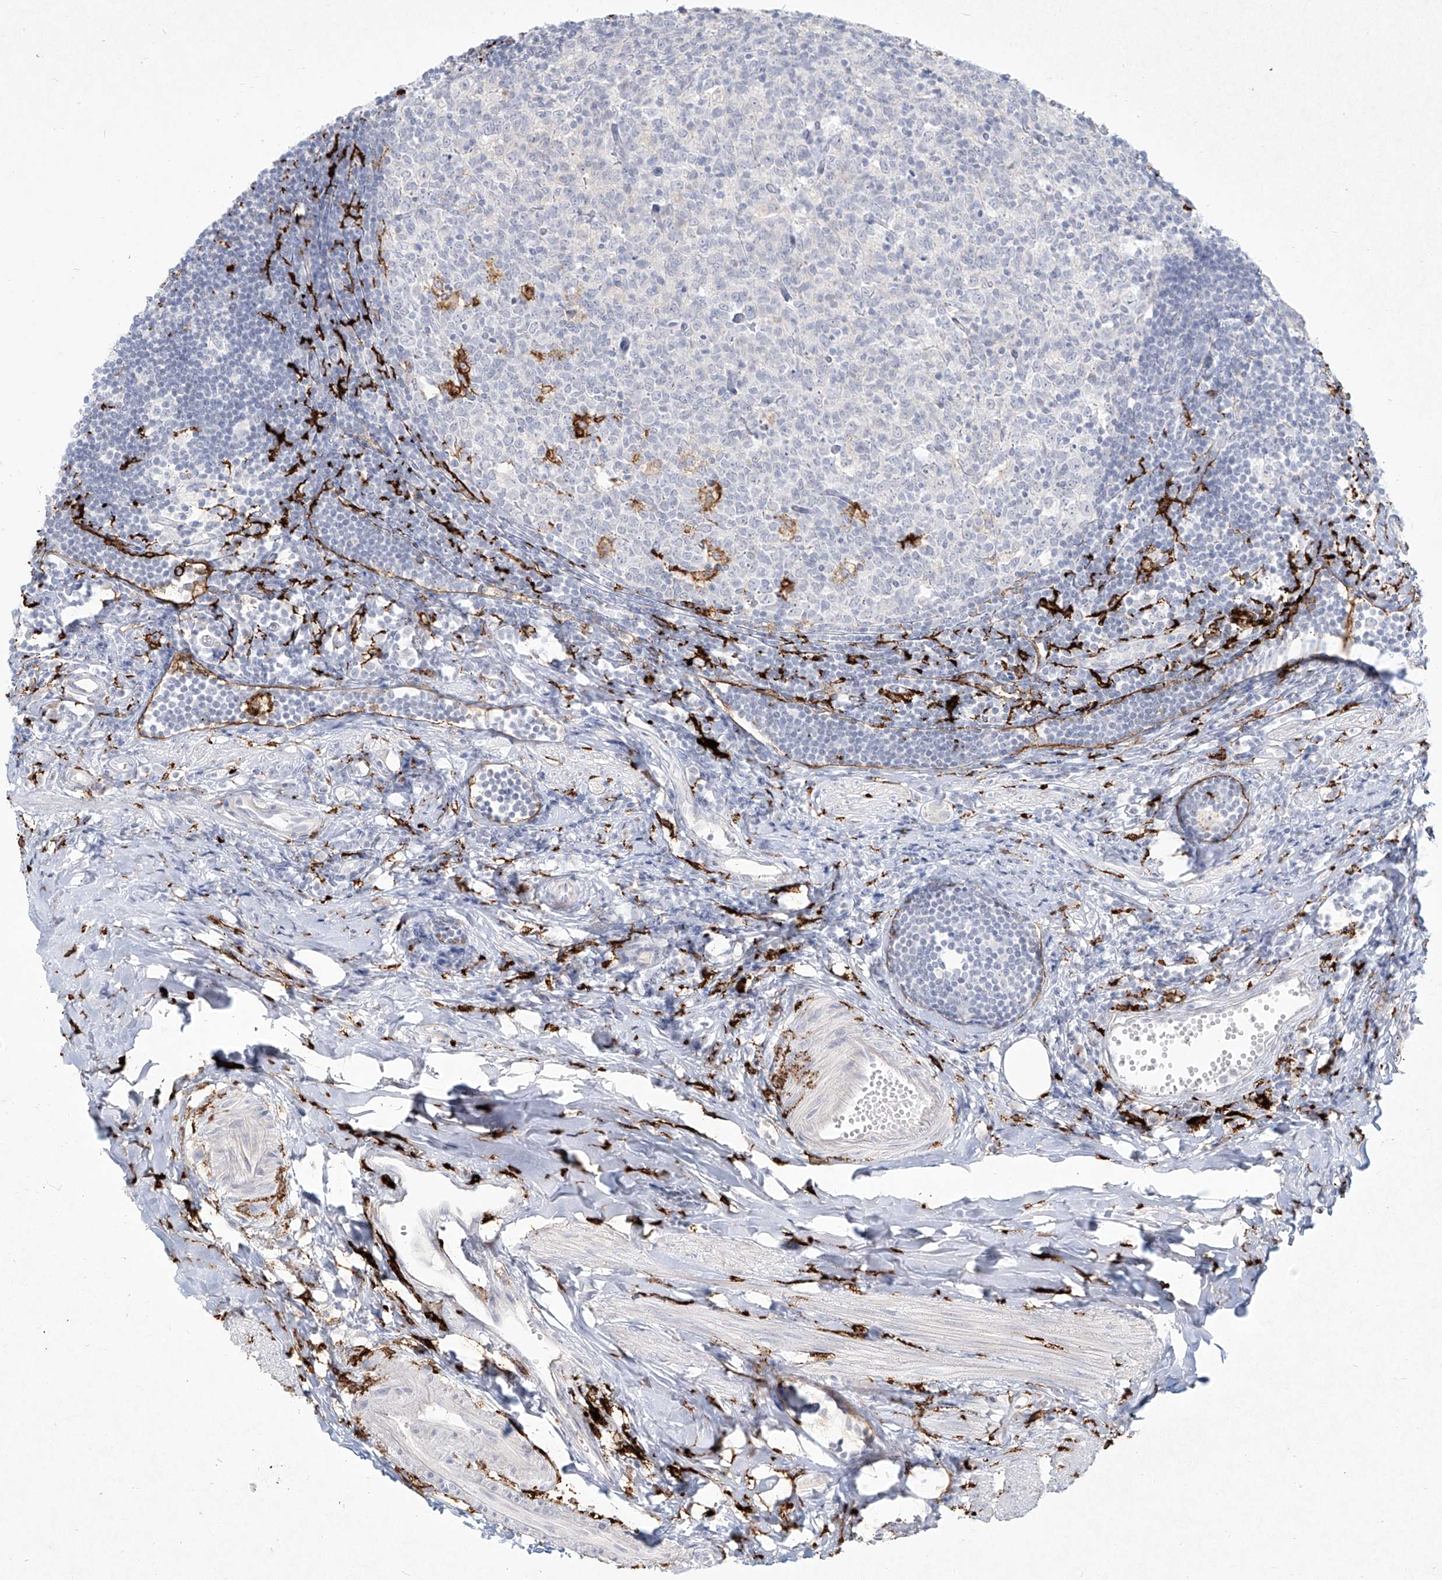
{"staining": {"intensity": "negative", "quantity": "none", "location": "none"}, "tissue": "appendix", "cell_type": "Glandular cells", "image_type": "normal", "snomed": [{"axis": "morphology", "description": "Normal tissue, NOS"}, {"axis": "topography", "description": "Appendix"}], "caption": "A high-resolution photomicrograph shows immunohistochemistry staining of normal appendix, which demonstrates no significant positivity in glandular cells.", "gene": "CD209", "patient": {"sex": "female", "age": 54}}